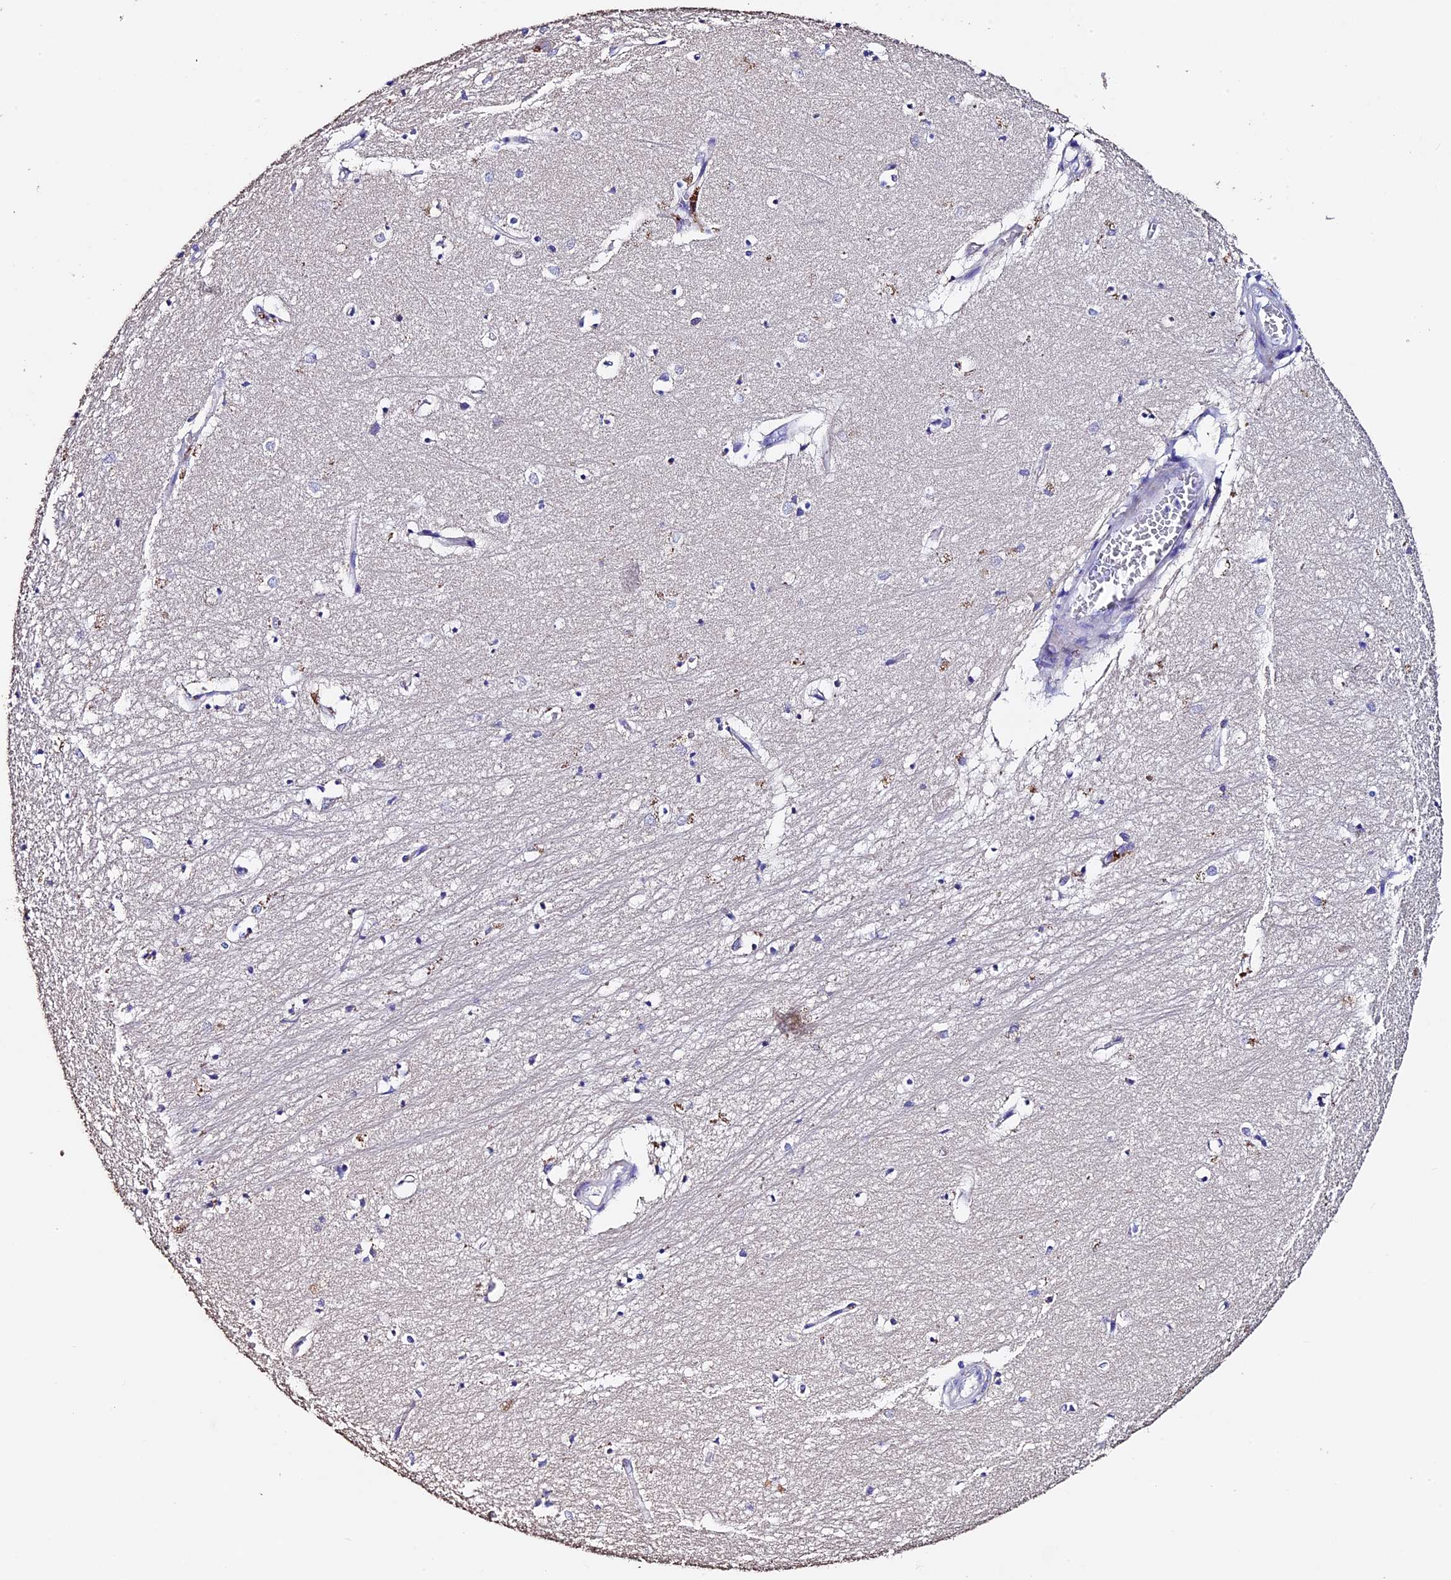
{"staining": {"intensity": "negative", "quantity": "none", "location": "none"}, "tissue": "hippocampus", "cell_type": "Glial cells", "image_type": "normal", "snomed": [{"axis": "morphology", "description": "Normal tissue, NOS"}, {"axis": "topography", "description": "Hippocampus"}], "caption": "Immunohistochemistry photomicrograph of unremarkable human hippocampus stained for a protein (brown), which demonstrates no expression in glial cells.", "gene": "FBXW9", "patient": {"sex": "female", "age": 64}}